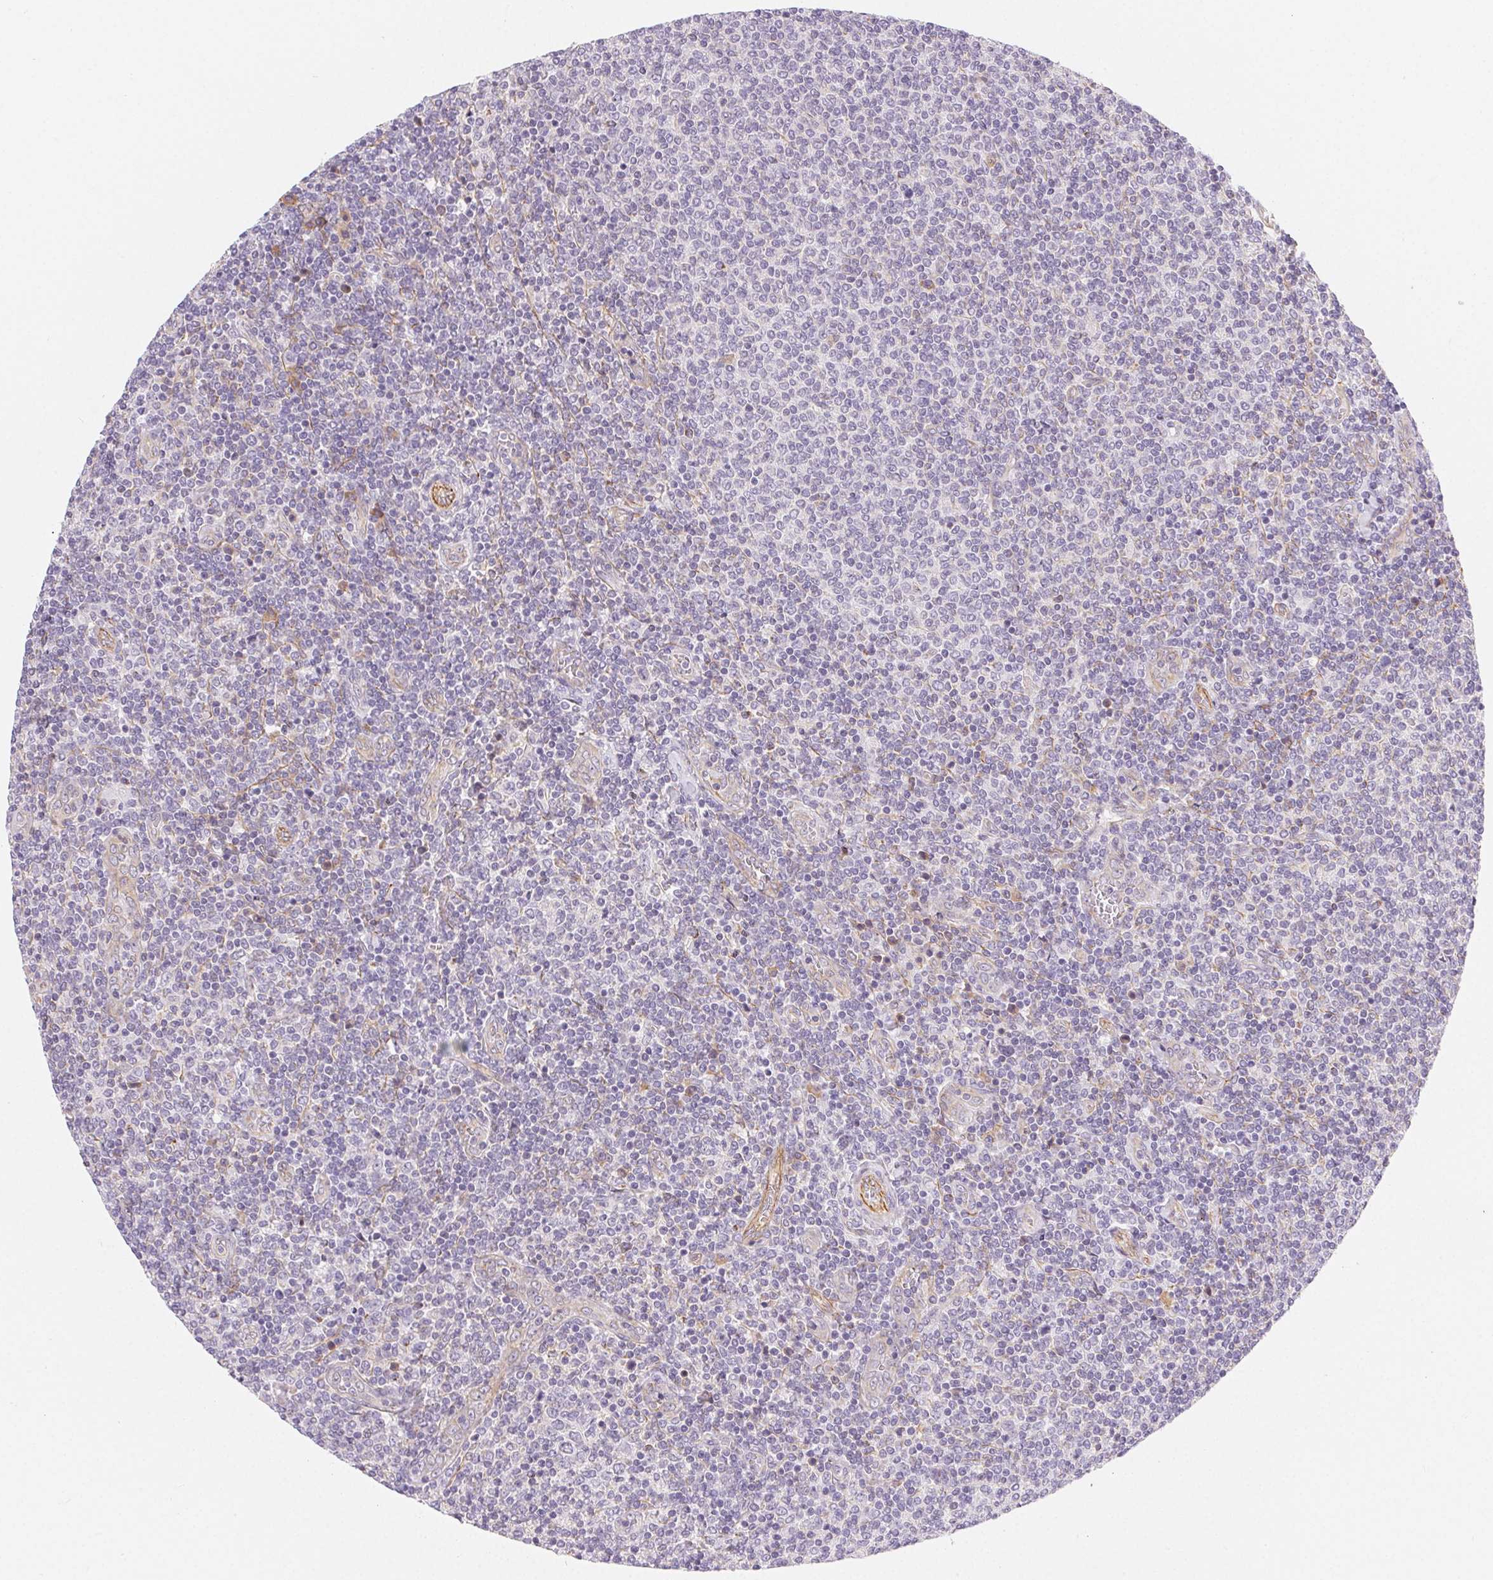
{"staining": {"intensity": "negative", "quantity": "none", "location": "none"}, "tissue": "lymphoma", "cell_type": "Tumor cells", "image_type": "cancer", "snomed": [{"axis": "morphology", "description": "Malignant lymphoma, non-Hodgkin's type, Low grade"}, {"axis": "topography", "description": "Lymph node"}], "caption": "IHC image of lymphoma stained for a protein (brown), which reveals no positivity in tumor cells. (Brightfield microscopy of DAB (3,3'-diaminobenzidine) immunohistochemistry at high magnification).", "gene": "CSN1S1", "patient": {"sex": "male", "age": 52}}